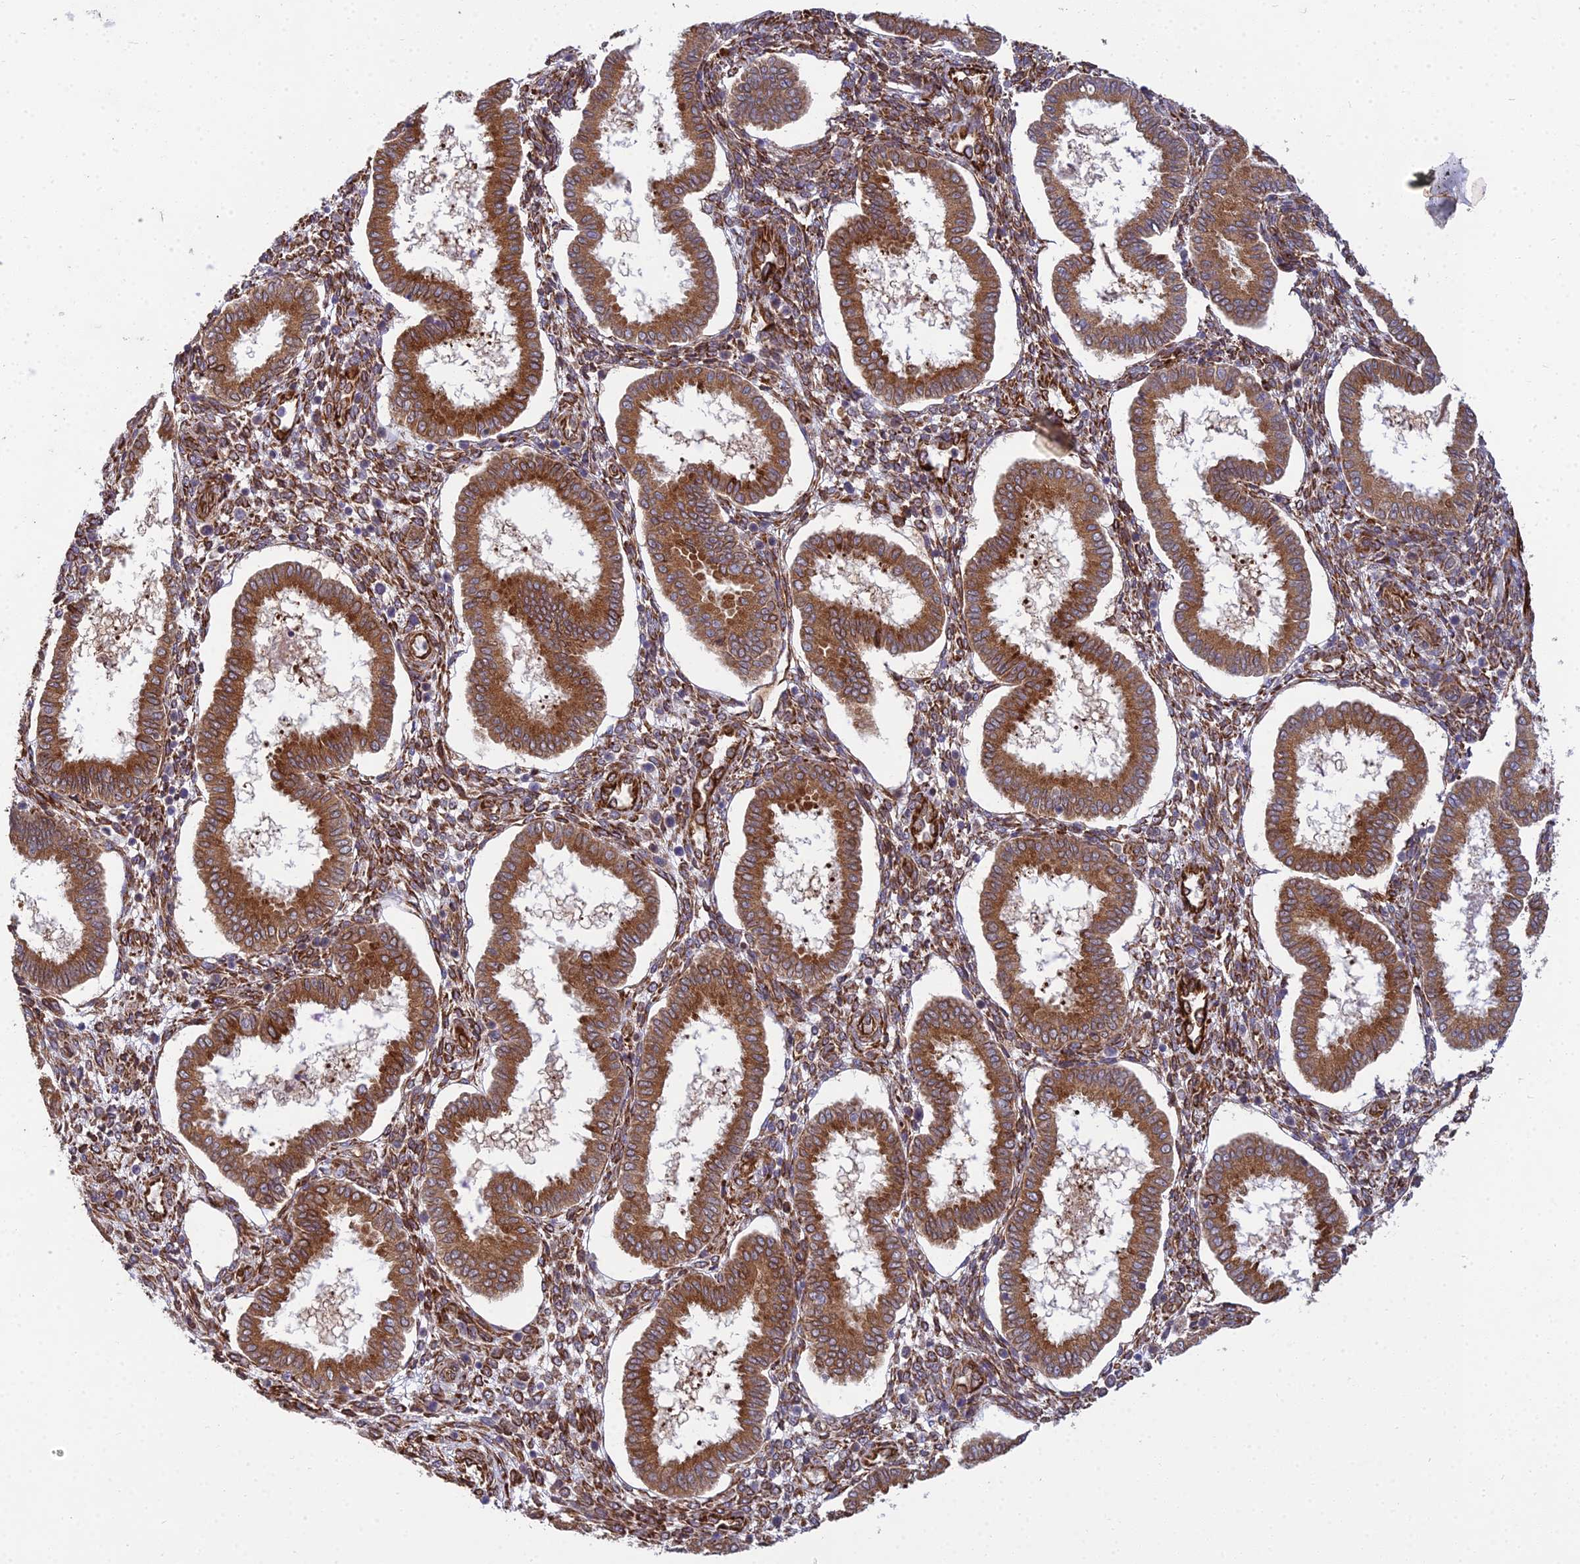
{"staining": {"intensity": "strong", "quantity": "25%-75%", "location": "cytoplasmic/membranous"}, "tissue": "endometrium", "cell_type": "Cells in endometrial stroma", "image_type": "normal", "snomed": [{"axis": "morphology", "description": "Normal tissue, NOS"}, {"axis": "topography", "description": "Endometrium"}], "caption": "Cells in endometrial stroma reveal high levels of strong cytoplasmic/membranous positivity in about 25%-75% of cells in unremarkable endometrium.", "gene": "NDUFAF7", "patient": {"sex": "female", "age": 24}}